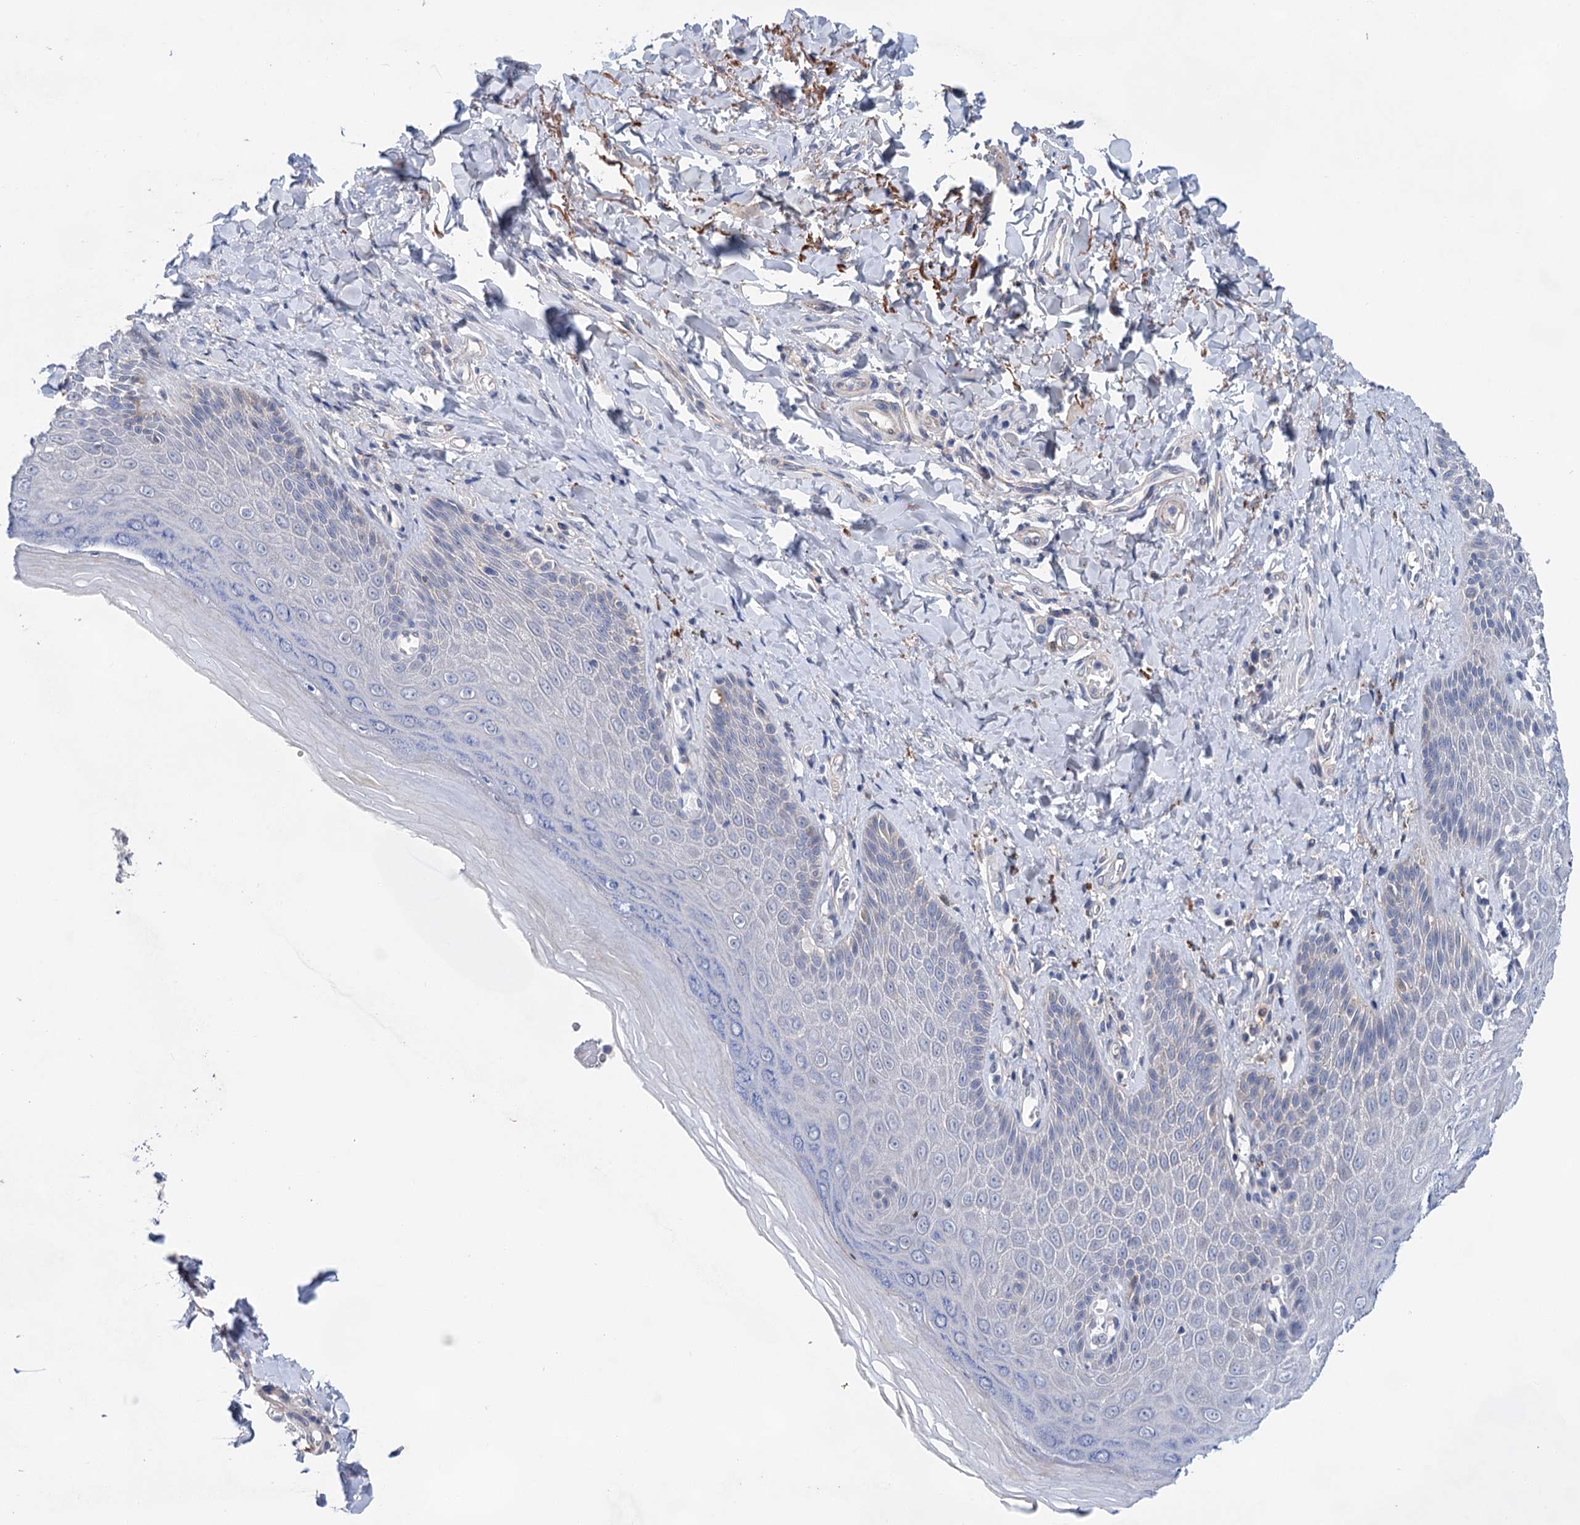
{"staining": {"intensity": "negative", "quantity": "none", "location": "none"}, "tissue": "skin", "cell_type": "Epidermal cells", "image_type": "normal", "snomed": [{"axis": "morphology", "description": "Normal tissue, NOS"}, {"axis": "topography", "description": "Anal"}], "caption": "Immunohistochemistry of normal human skin shows no positivity in epidermal cells. (DAB immunohistochemistry (IHC) visualized using brightfield microscopy, high magnification).", "gene": "MORN3", "patient": {"sex": "male", "age": 78}}